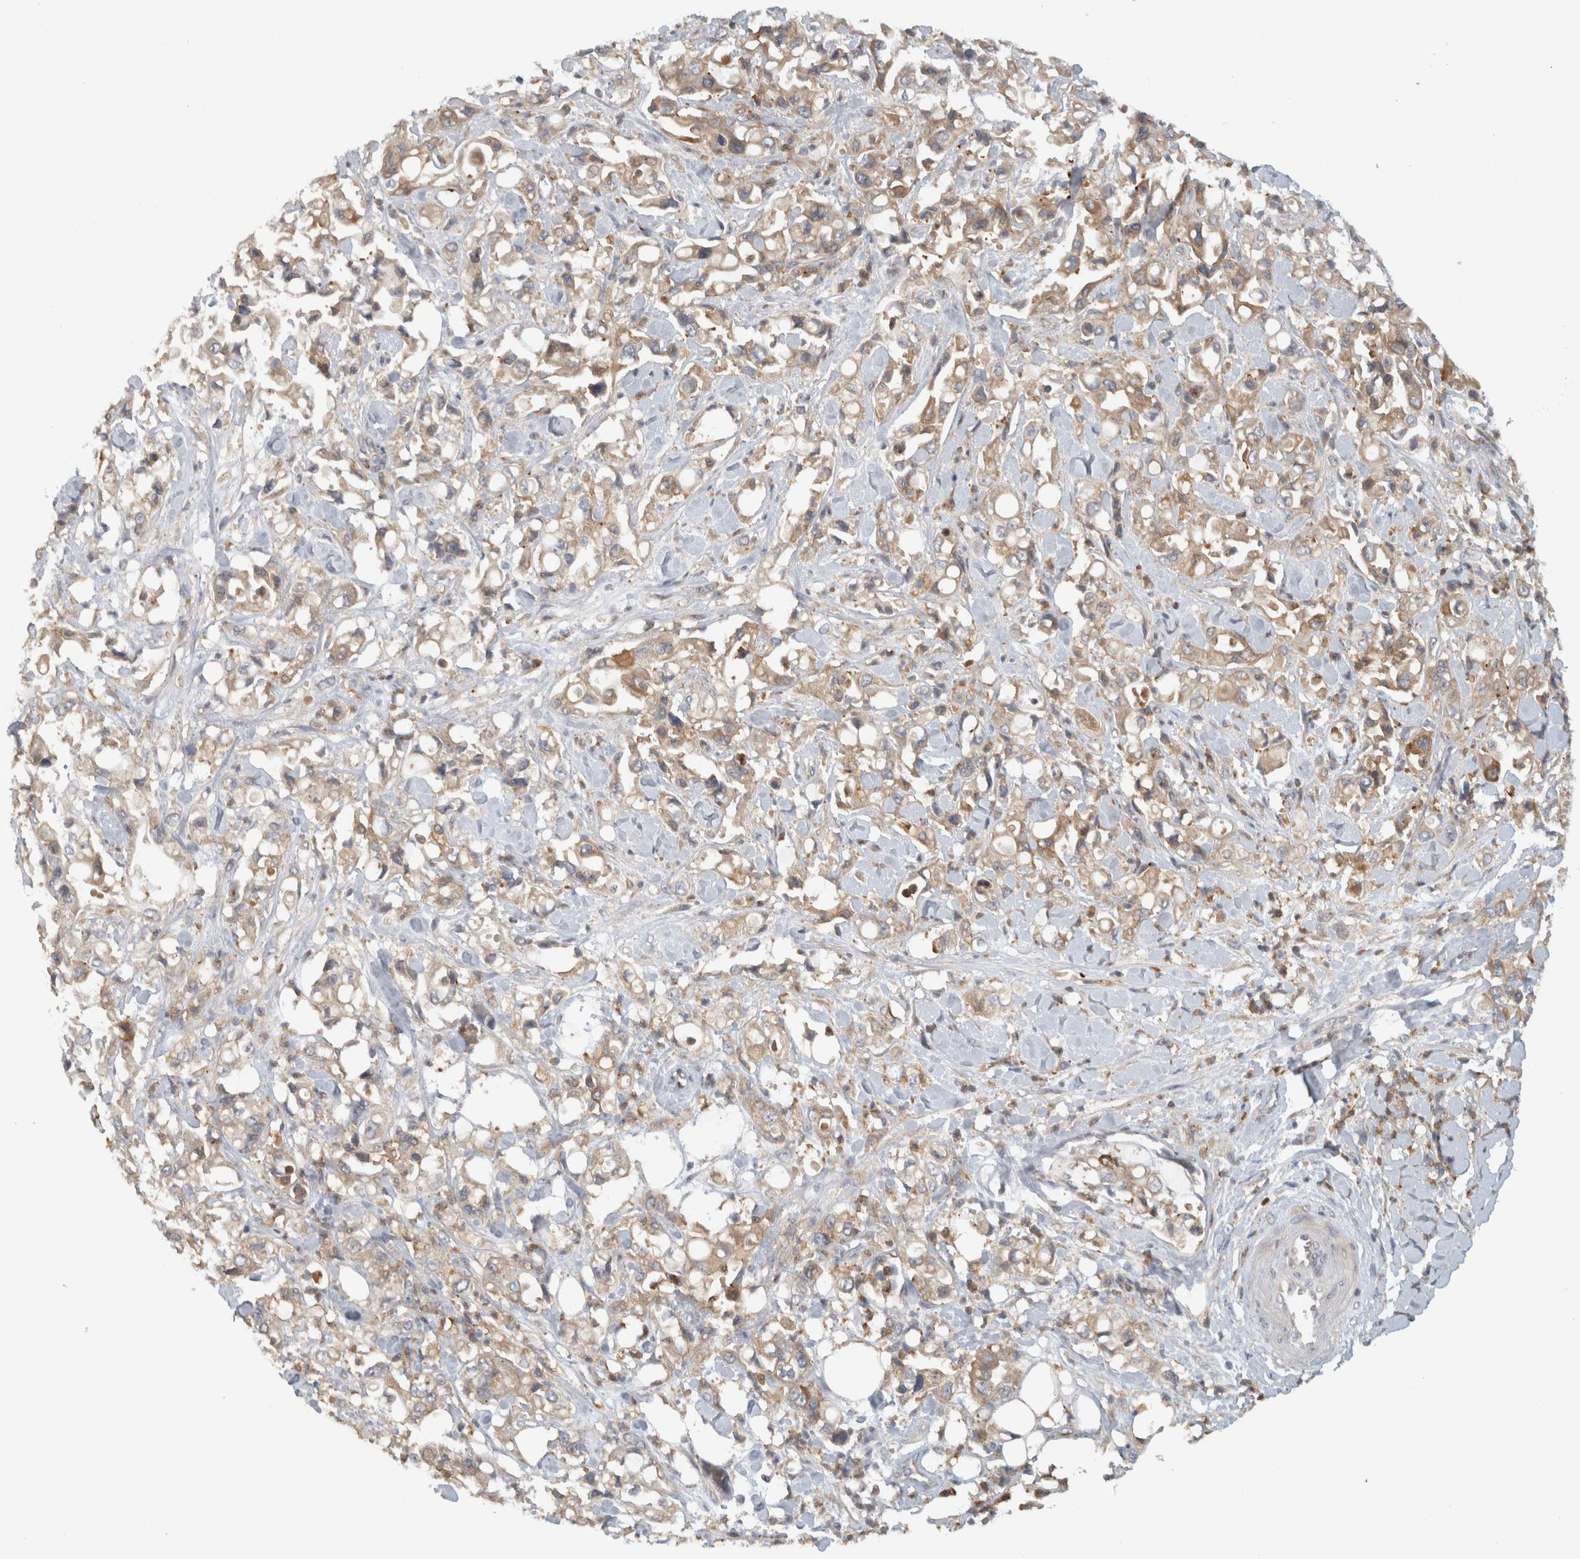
{"staining": {"intensity": "weak", "quantity": ">75%", "location": "cytoplasmic/membranous"}, "tissue": "pancreatic cancer", "cell_type": "Tumor cells", "image_type": "cancer", "snomed": [{"axis": "morphology", "description": "Adenocarcinoma, NOS"}, {"axis": "topography", "description": "Pancreas"}], "caption": "Adenocarcinoma (pancreatic) was stained to show a protein in brown. There is low levels of weak cytoplasmic/membranous positivity in approximately >75% of tumor cells. (DAB IHC with brightfield microscopy, high magnification).", "gene": "VEPH1", "patient": {"sex": "male", "age": 70}}